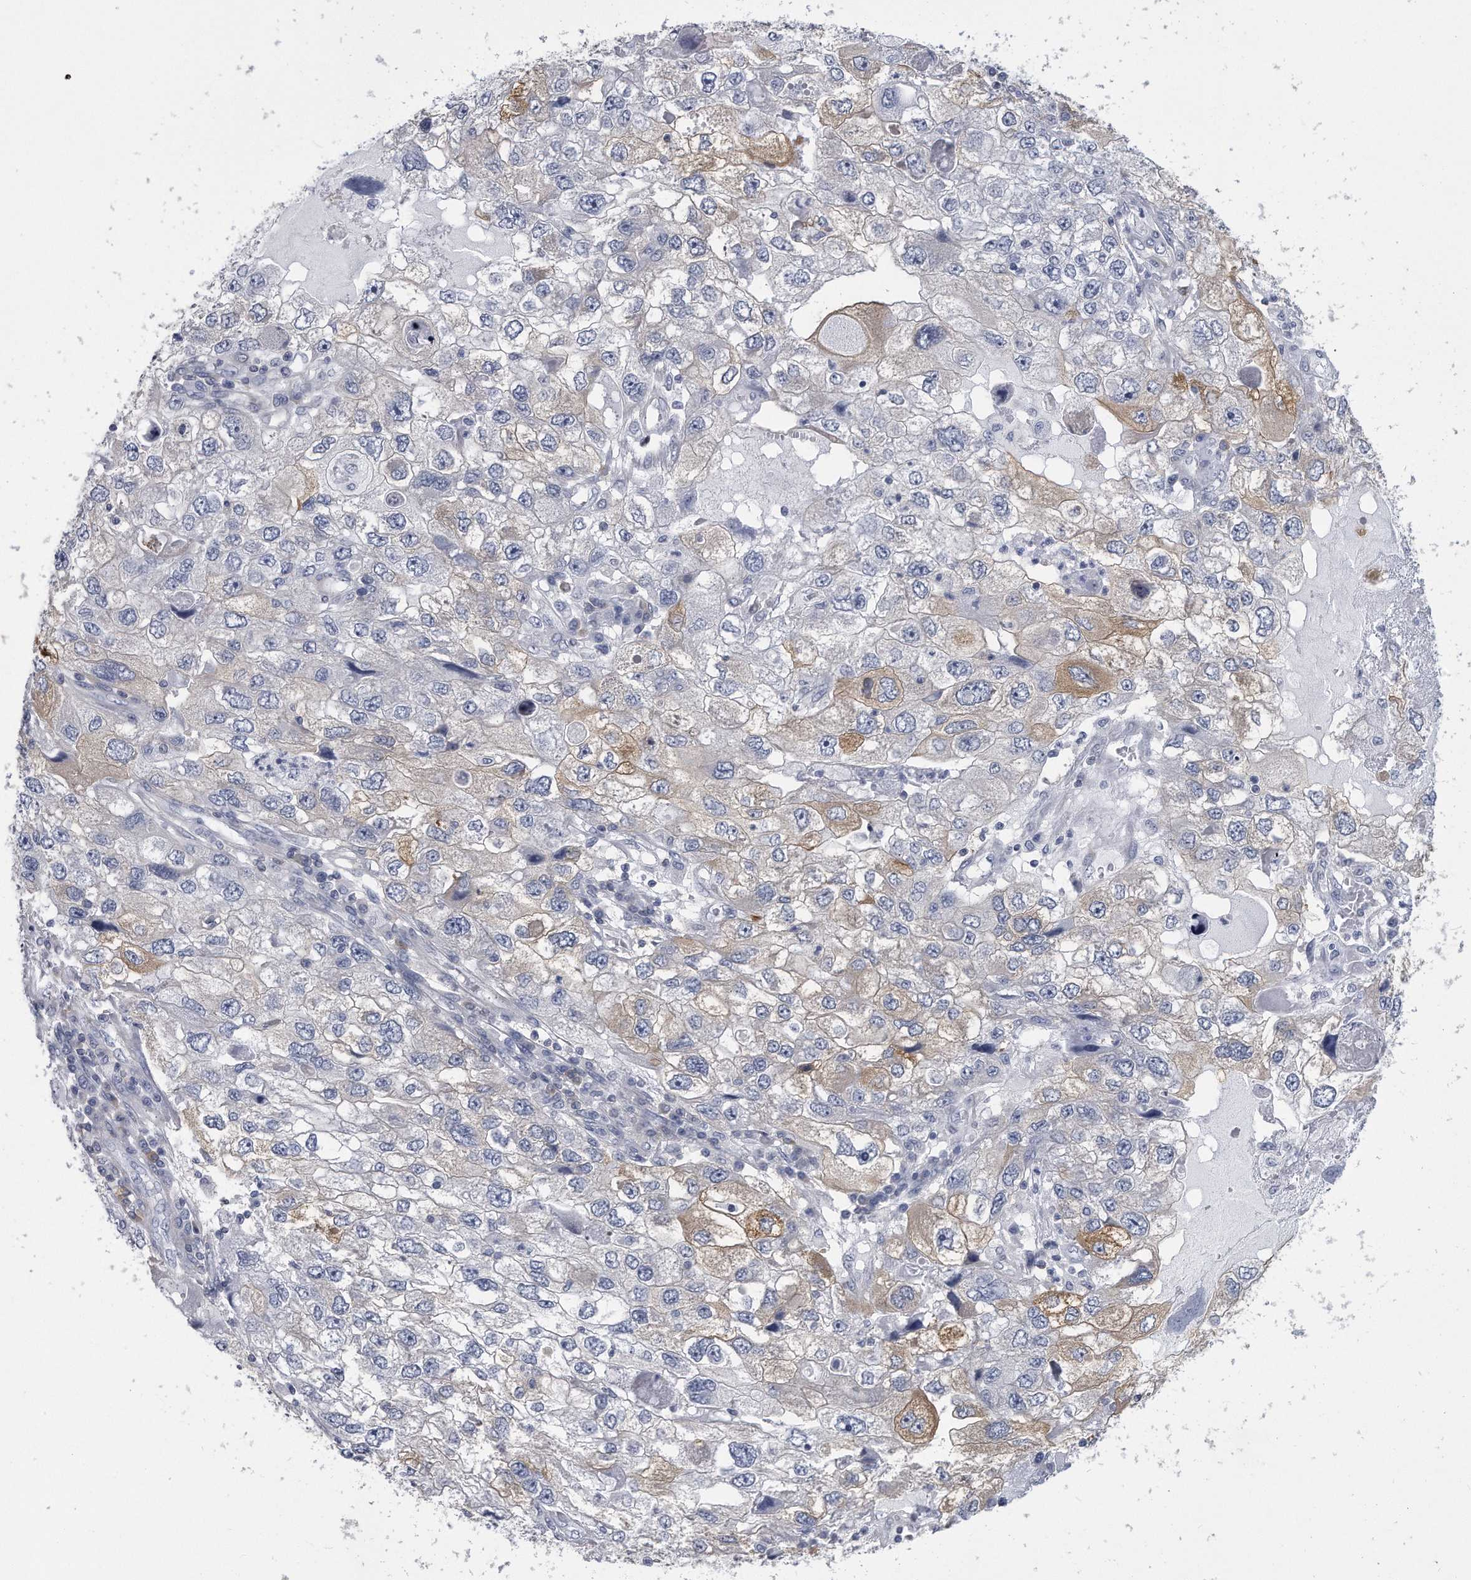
{"staining": {"intensity": "weak", "quantity": "<25%", "location": "cytoplasmic/membranous"}, "tissue": "endometrial cancer", "cell_type": "Tumor cells", "image_type": "cancer", "snomed": [{"axis": "morphology", "description": "Adenocarcinoma, NOS"}, {"axis": "topography", "description": "Endometrium"}], "caption": "IHC micrograph of neoplastic tissue: adenocarcinoma (endometrial) stained with DAB demonstrates no significant protein staining in tumor cells.", "gene": "PYGB", "patient": {"sex": "female", "age": 49}}